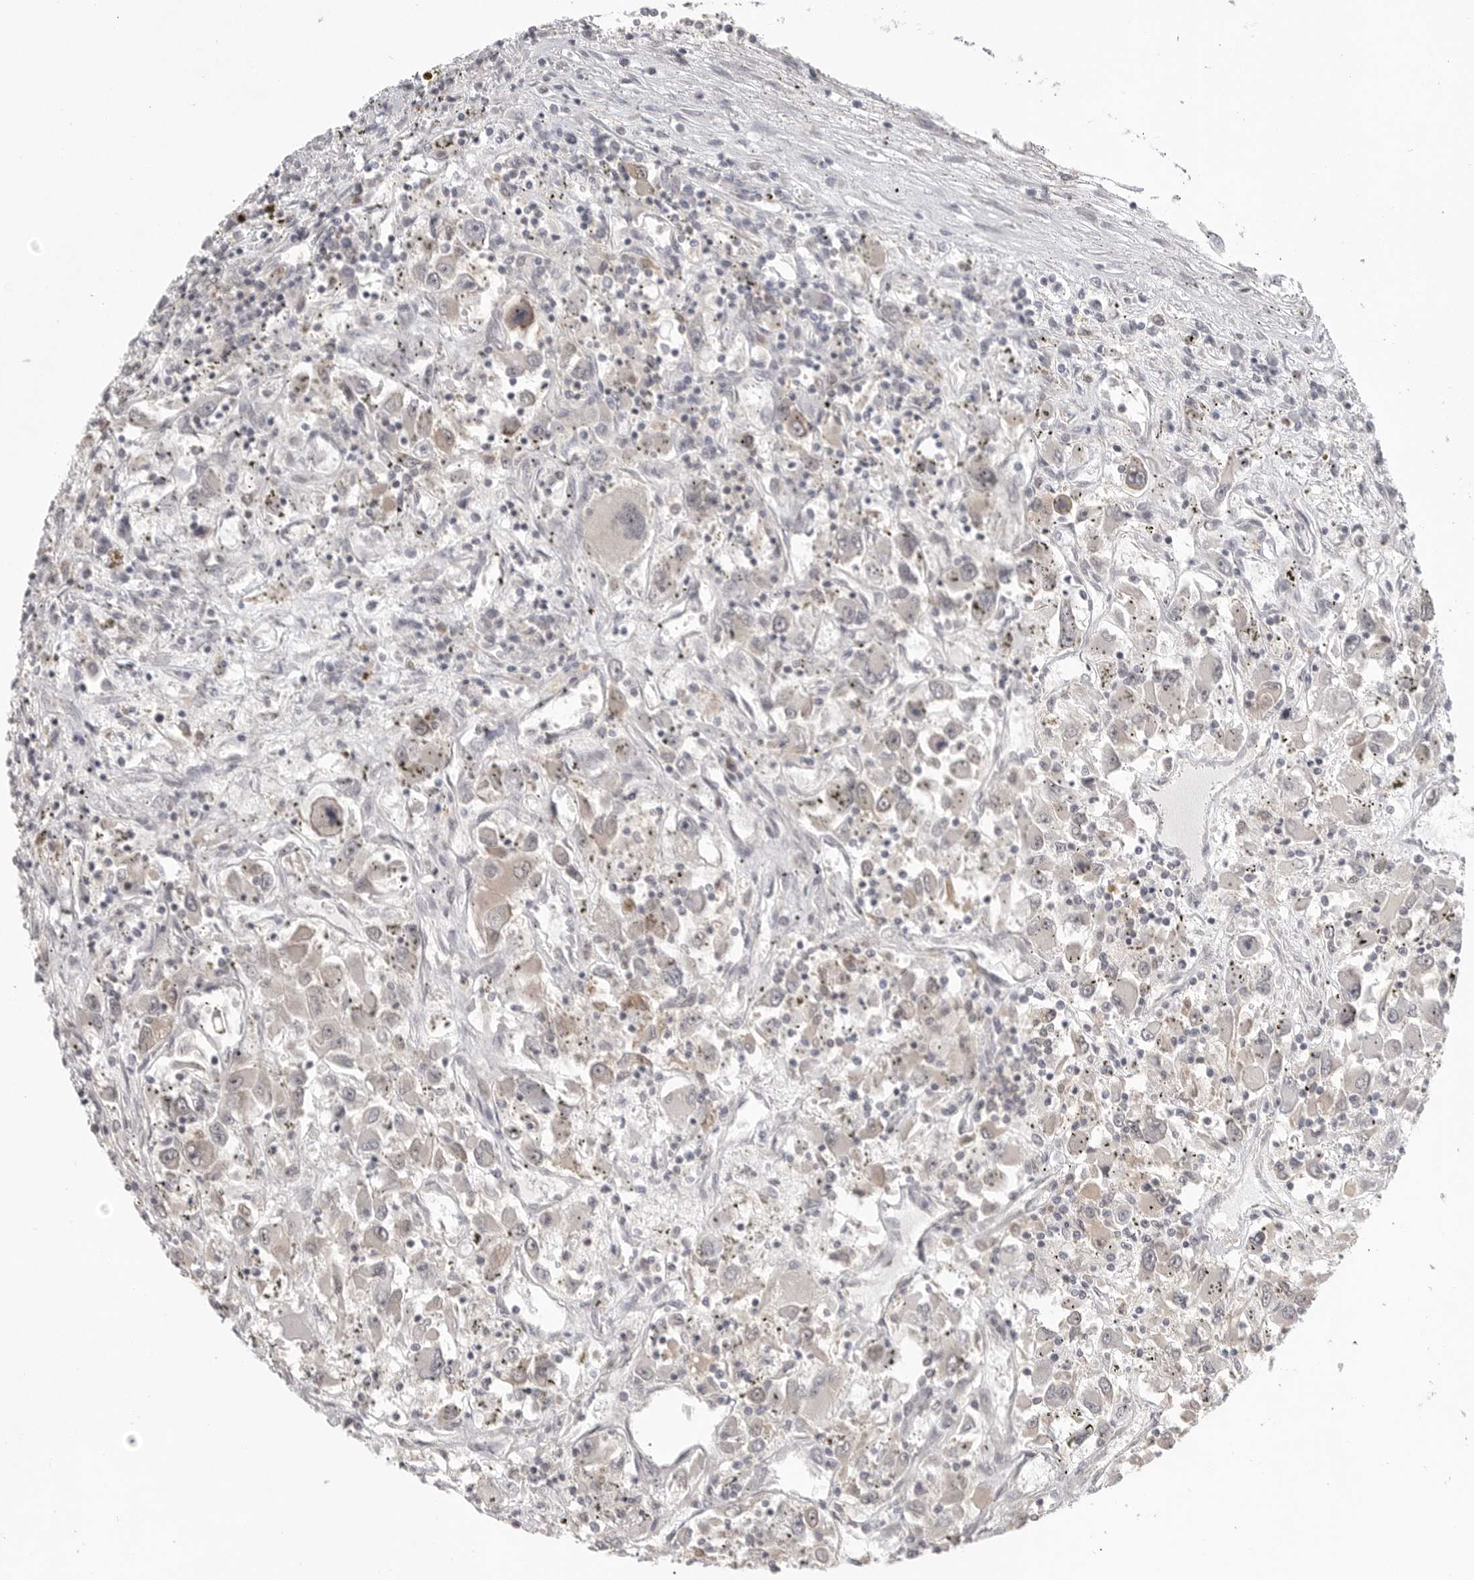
{"staining": {"intensity": "negative", "quantity": "none", "location": "none"}, "tissue": "renal cancer", "cell_type": "Tumor cells", "image_type": "cancer", "snomed": [{"axis": "morphology", "description": "Adenocarcinoma, NOS"}, {"axis": "topography", "description": "Kidney"}], "caption": "IHC of renal cancer exhibits no positivity in tumor cells.", "gene": "DBNL", "patient": {"sex": "female", "age": 52}}